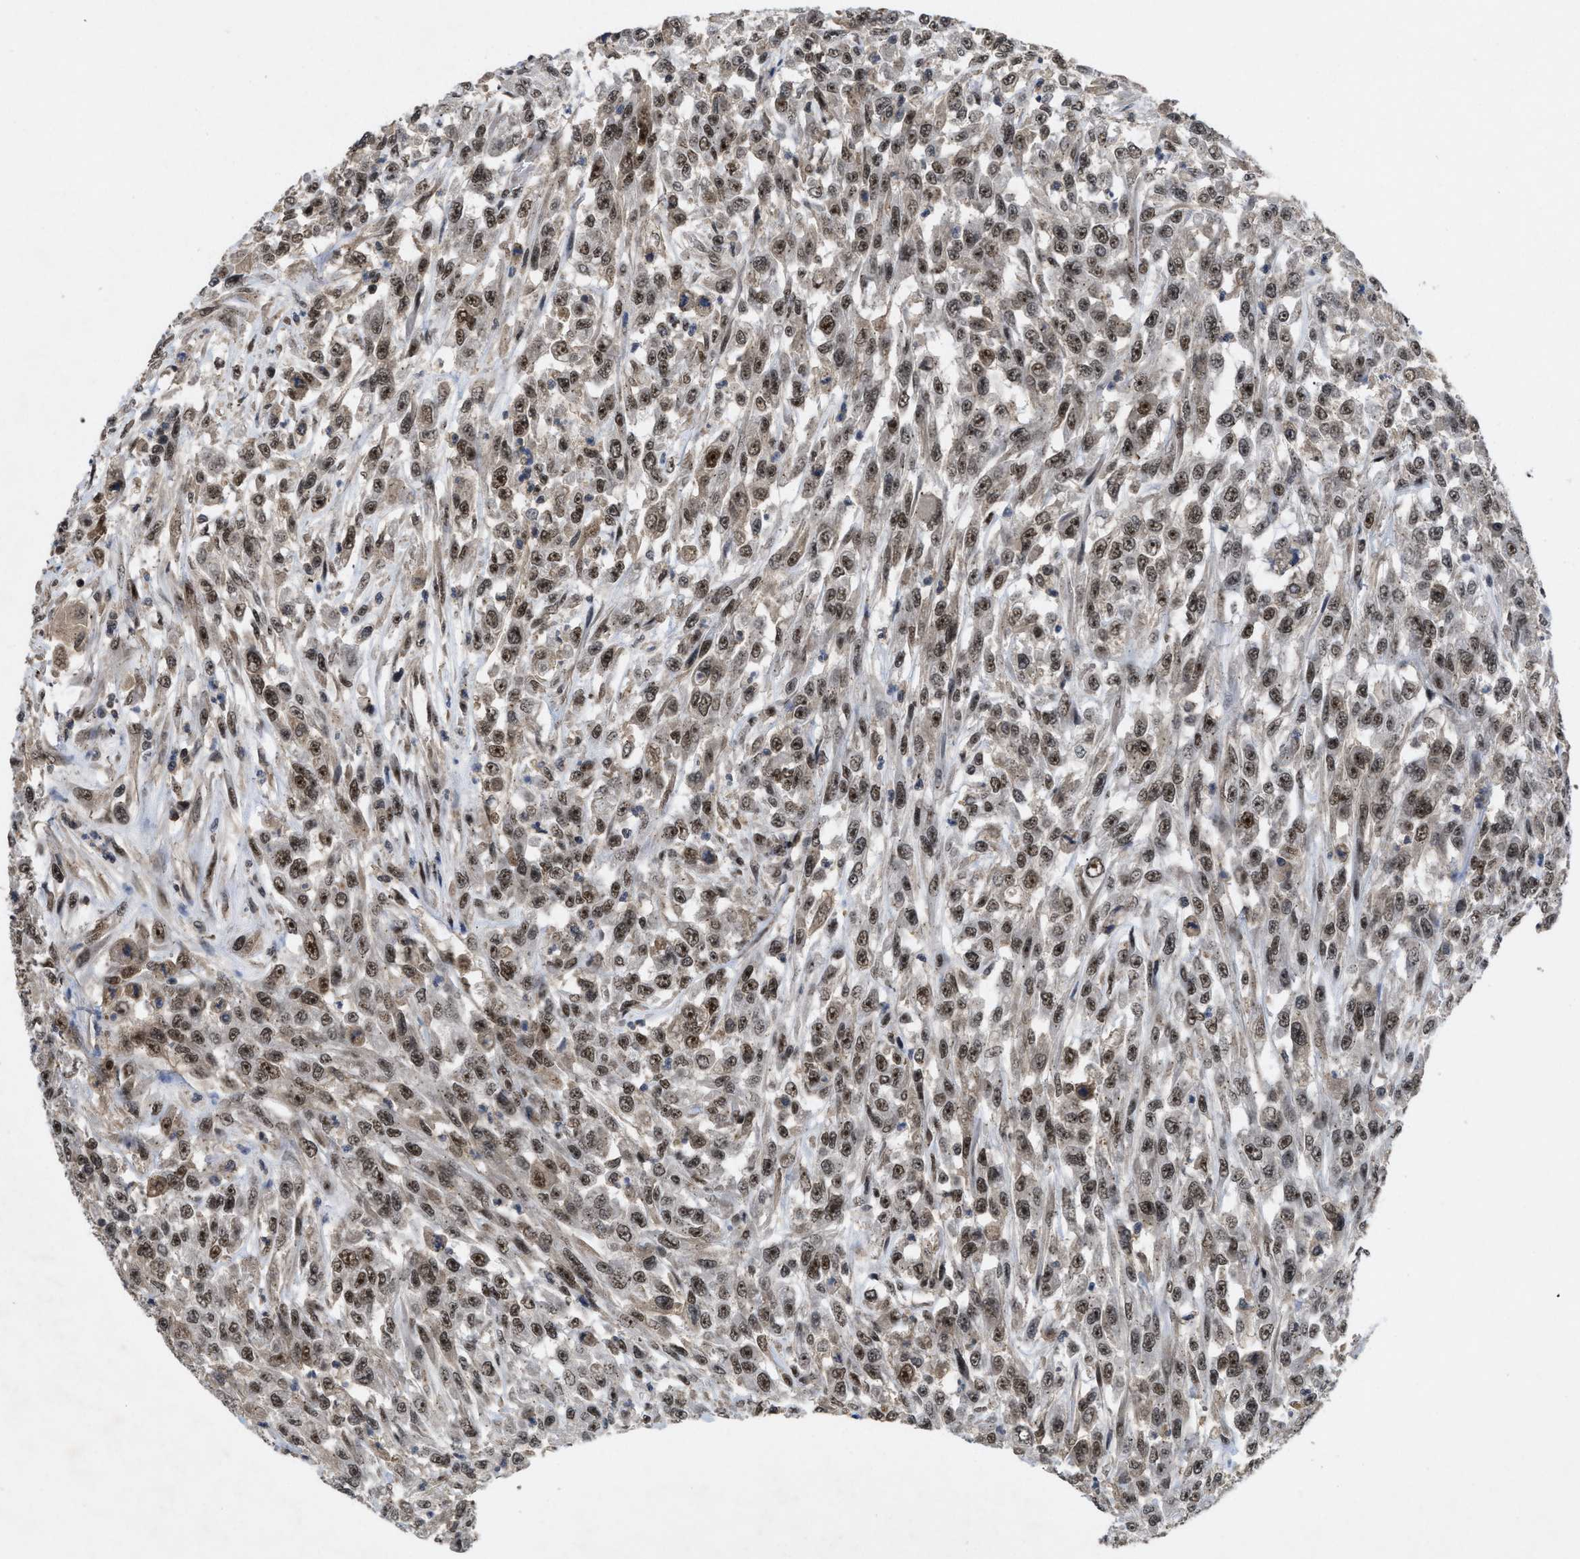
{"staining": {"intensity": "moderate", "quantity": ">75%", "location": "nuclear"}, "tissue": "urothelial cancer", "cell_type": "Tumor cells", "image_type": "cancer", "snomed": [{"axis": "morphology", "description": "Urothelial carcinoma, High grade"}, {"axis": "topography", "description": "Urinary bladder"}], "caption": "IHC of human high-grade urothelial carcinoma shows medium levels of moderate nuclear expression in about >75% of tumor cells. (DAB (3,3'-diaminobenzidine) = brown stain, brightfield microscopy at high magnification).", "gene": "ZNF346", "patient": {"sex": "male", "age": 46}}